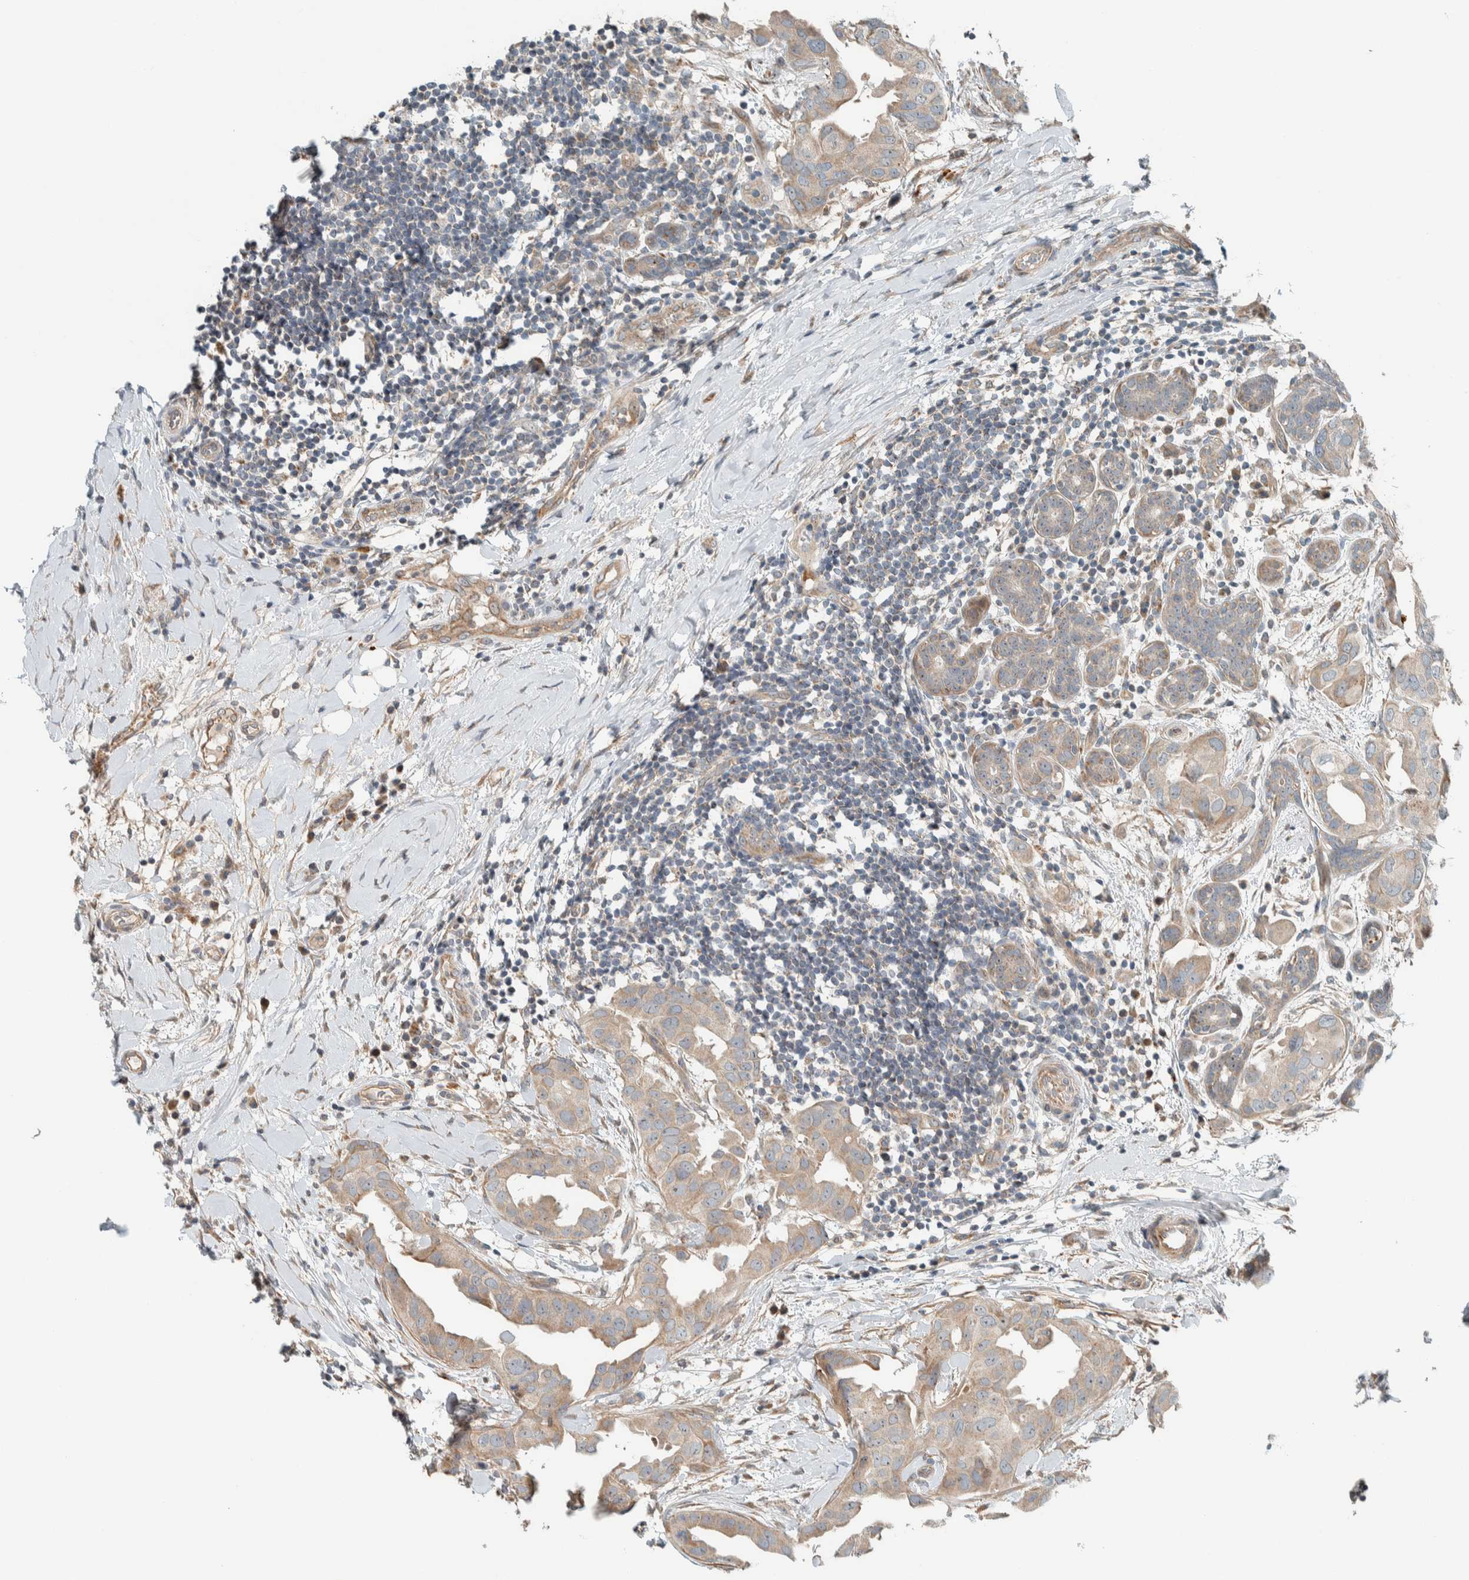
{"staining": {"intensity": "weak", "quantity": ">75%", "location": "cytoplasmic/membranous"}, "tissue": "breast cancer", "cell_type": "Tumor cells", "image_type": "cancer", "snomed": [{"axis": "morphology", "description": "Duct carcinoma"}, {"axis": "topography", "description": "Breast"}], "caption": "IHC photomicrograph of breast cancer (infiltrating ductal carcinoma) stained for a protein (brown), which demonstrates low levels of weak cytoplasmic/membranous positivity in about >75% of tumor cells.", "gene": "SLFN12L", "patient": {"sex": "female", "age": 40}}